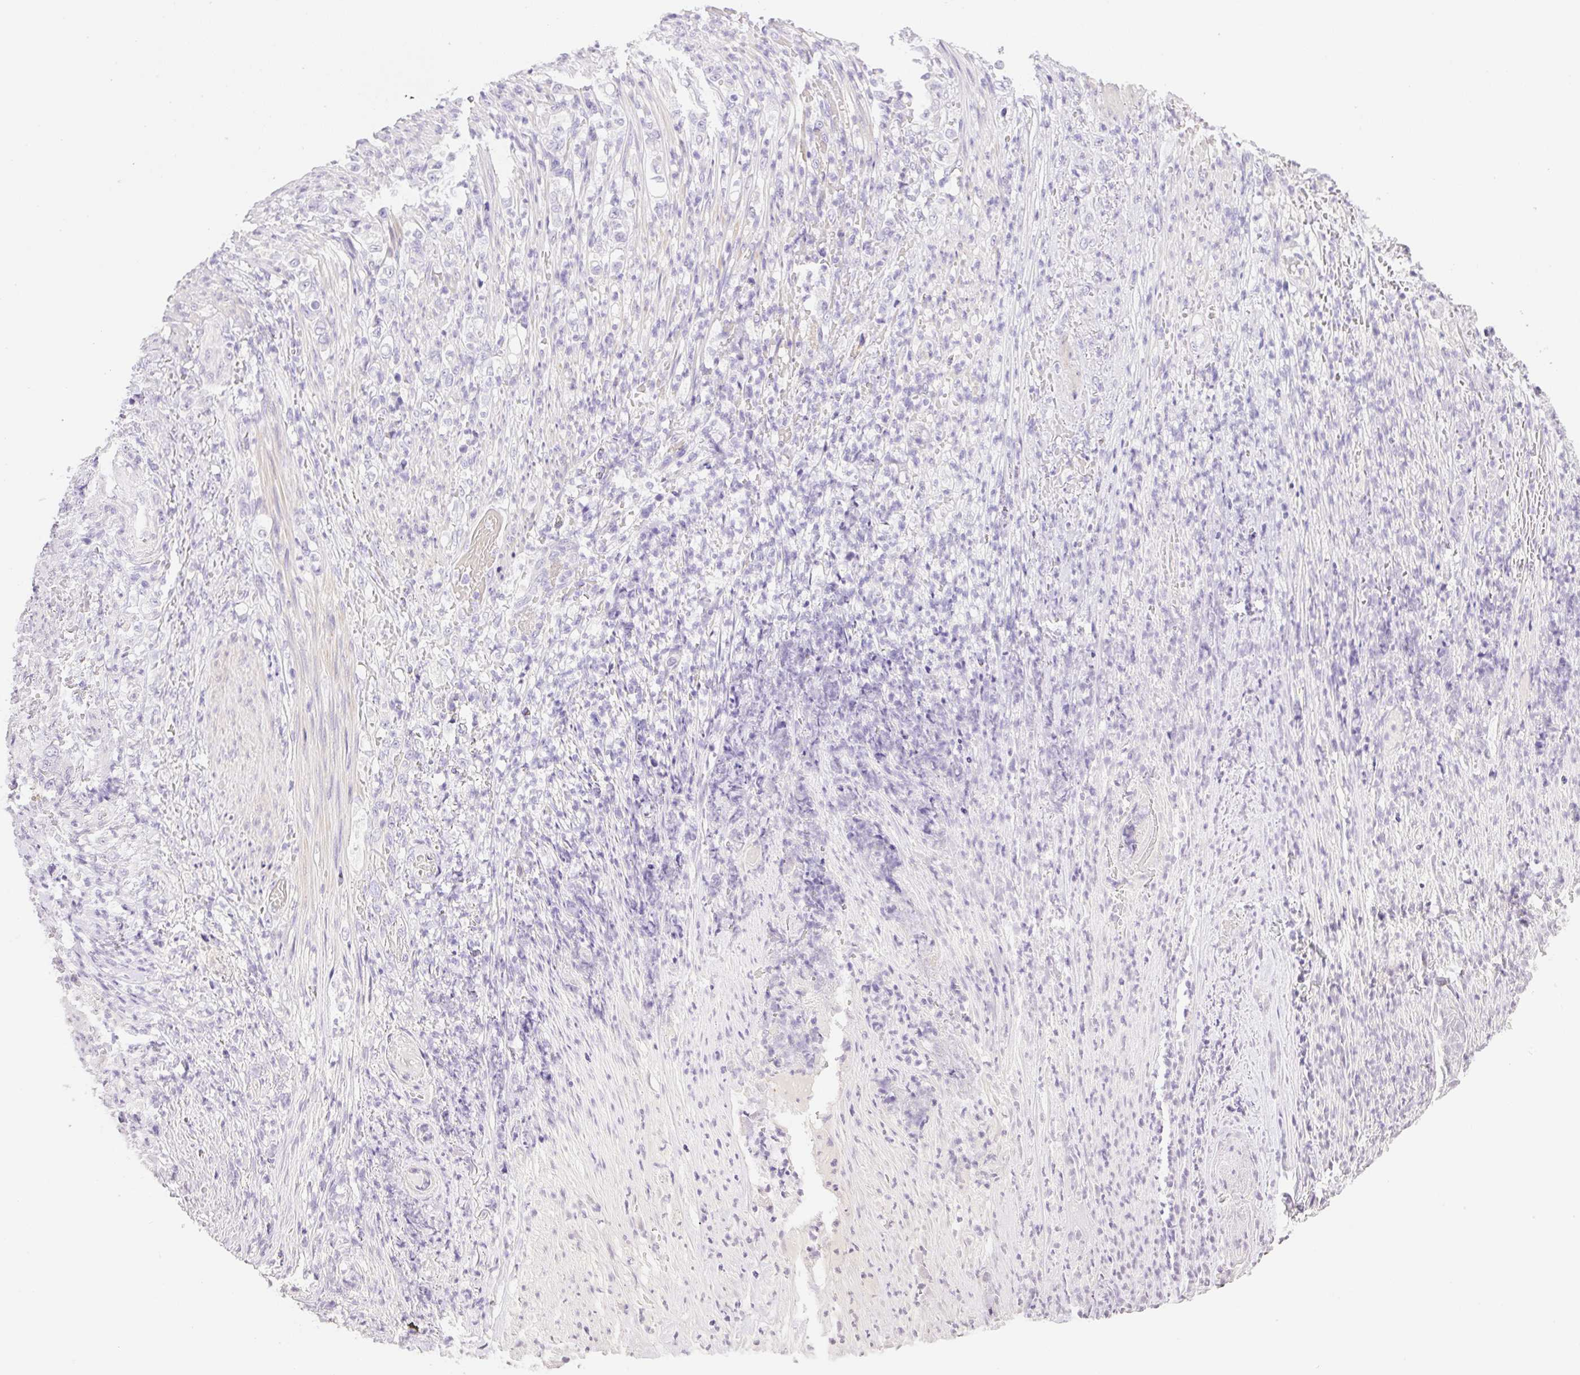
{"staining": {"intensity": "negative", "quantity": "none", "location": "none"}, "tissue": "stomach cancer", "cell_type": "Tumor cells", "image_type": "cancer", "snomed": [{"axis": "morphology", "description": "Normal tissue, NOS"}, {"axis": "morphology", "description": "Adenocarcinoma, NOS"}, {"axis": "topography", "description": "Stomach"}], "caption": "Immunohistochemistry of stomach cancer demonstrates no expression in tumor cells.", "gene": "HCRTR2", "patient": {"sex": "female", "age": 79}}